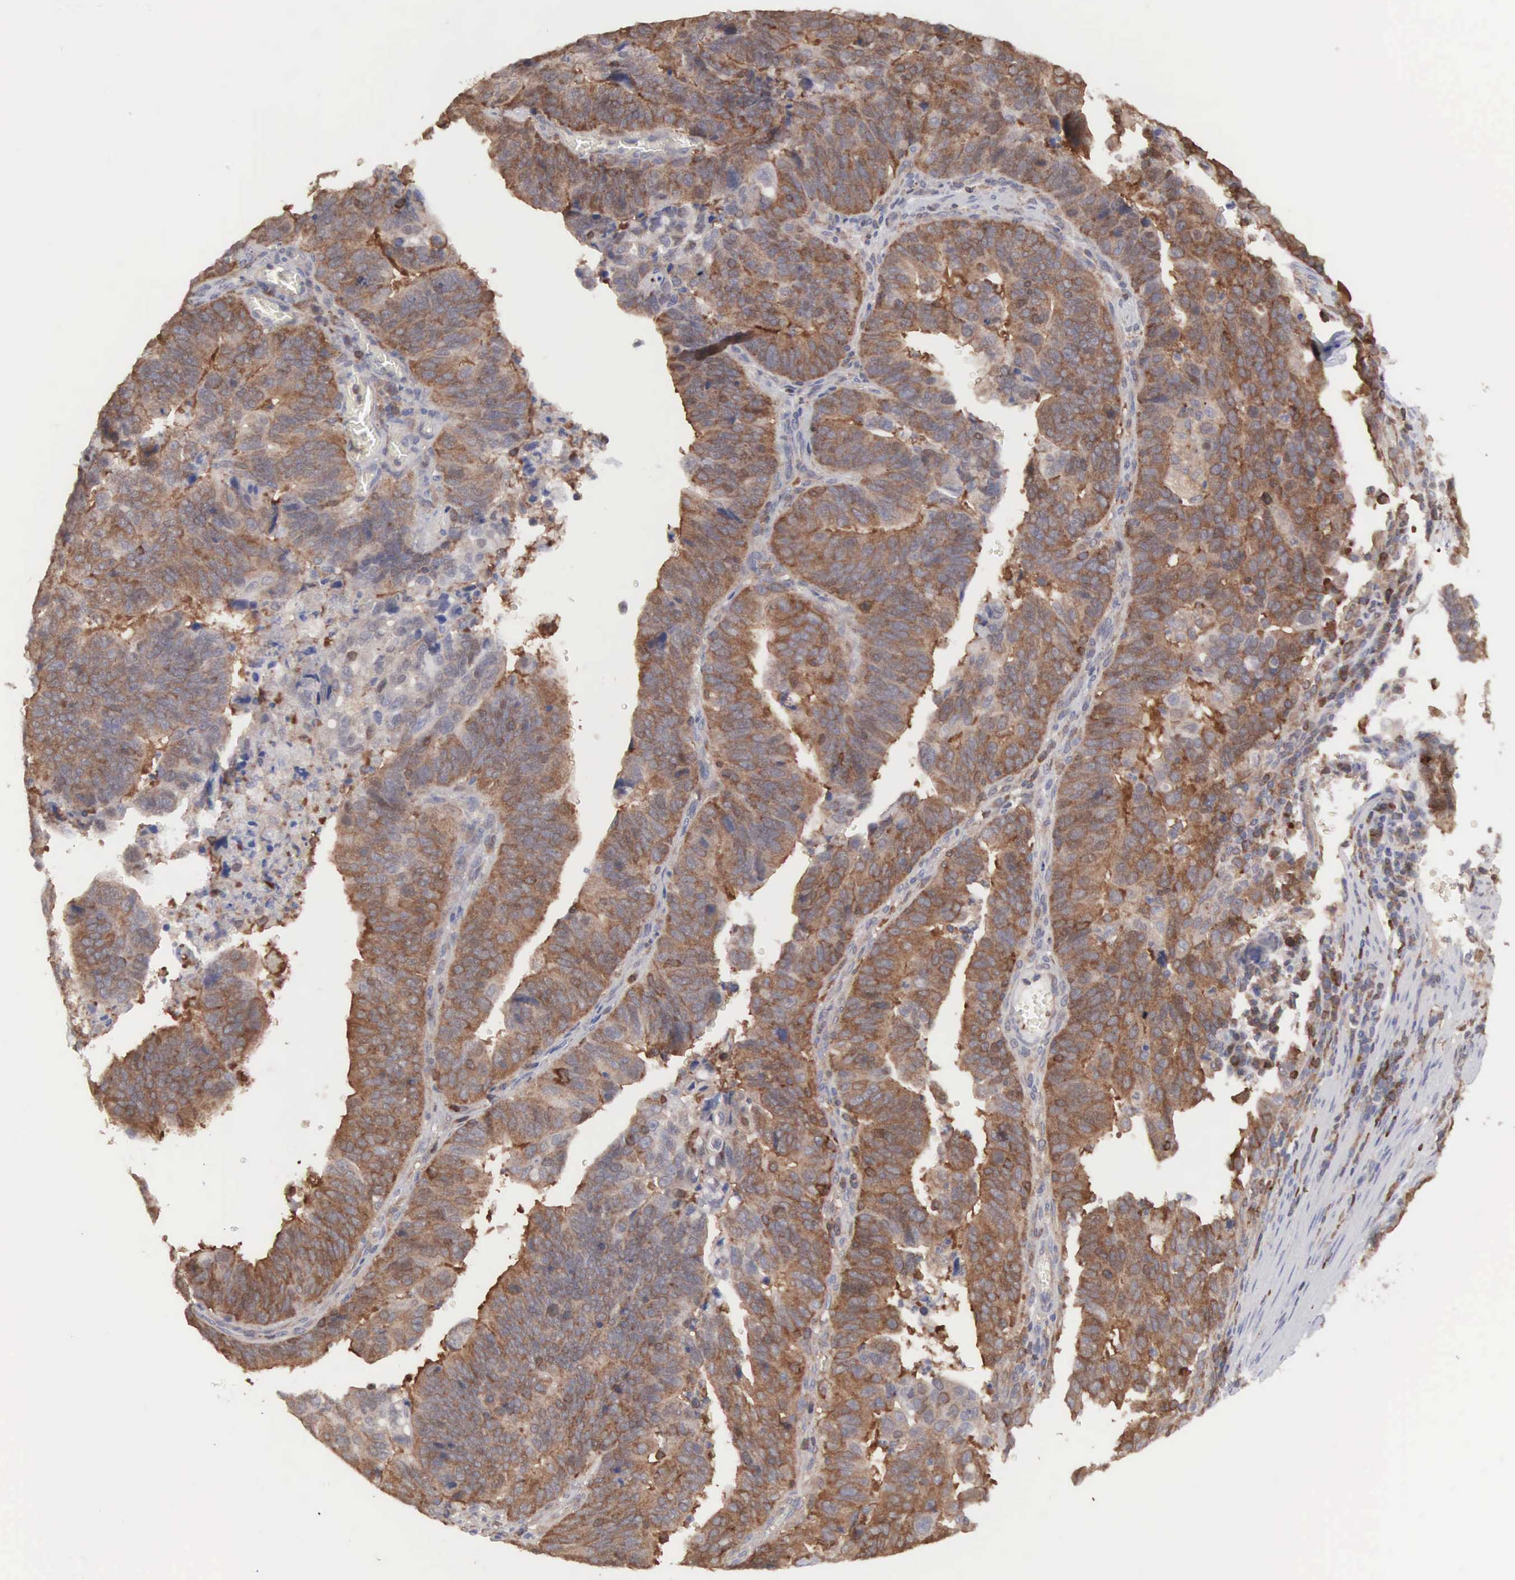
{"staining": {"intensity": "moderate", "quantity": ">75%", "location": "cytoplasmic/membranous"}, "tissue": "stomach cancer", "cell_type": "Tumor cells", "image_type": "cancer", "snomed": [{"axis": "morphology", "description": "Adenocarcinoma, NOS"}, {"axis": "topography", "description": "Stomach, upper"}], "caption": "Tumor cells show moderate cytoplasmic/membranous positivity in approximately >75% of cells in adenocarcinoma (stomach).", "gene": "MTHFD1", "patient": {"sex": "female", "age": 50}}